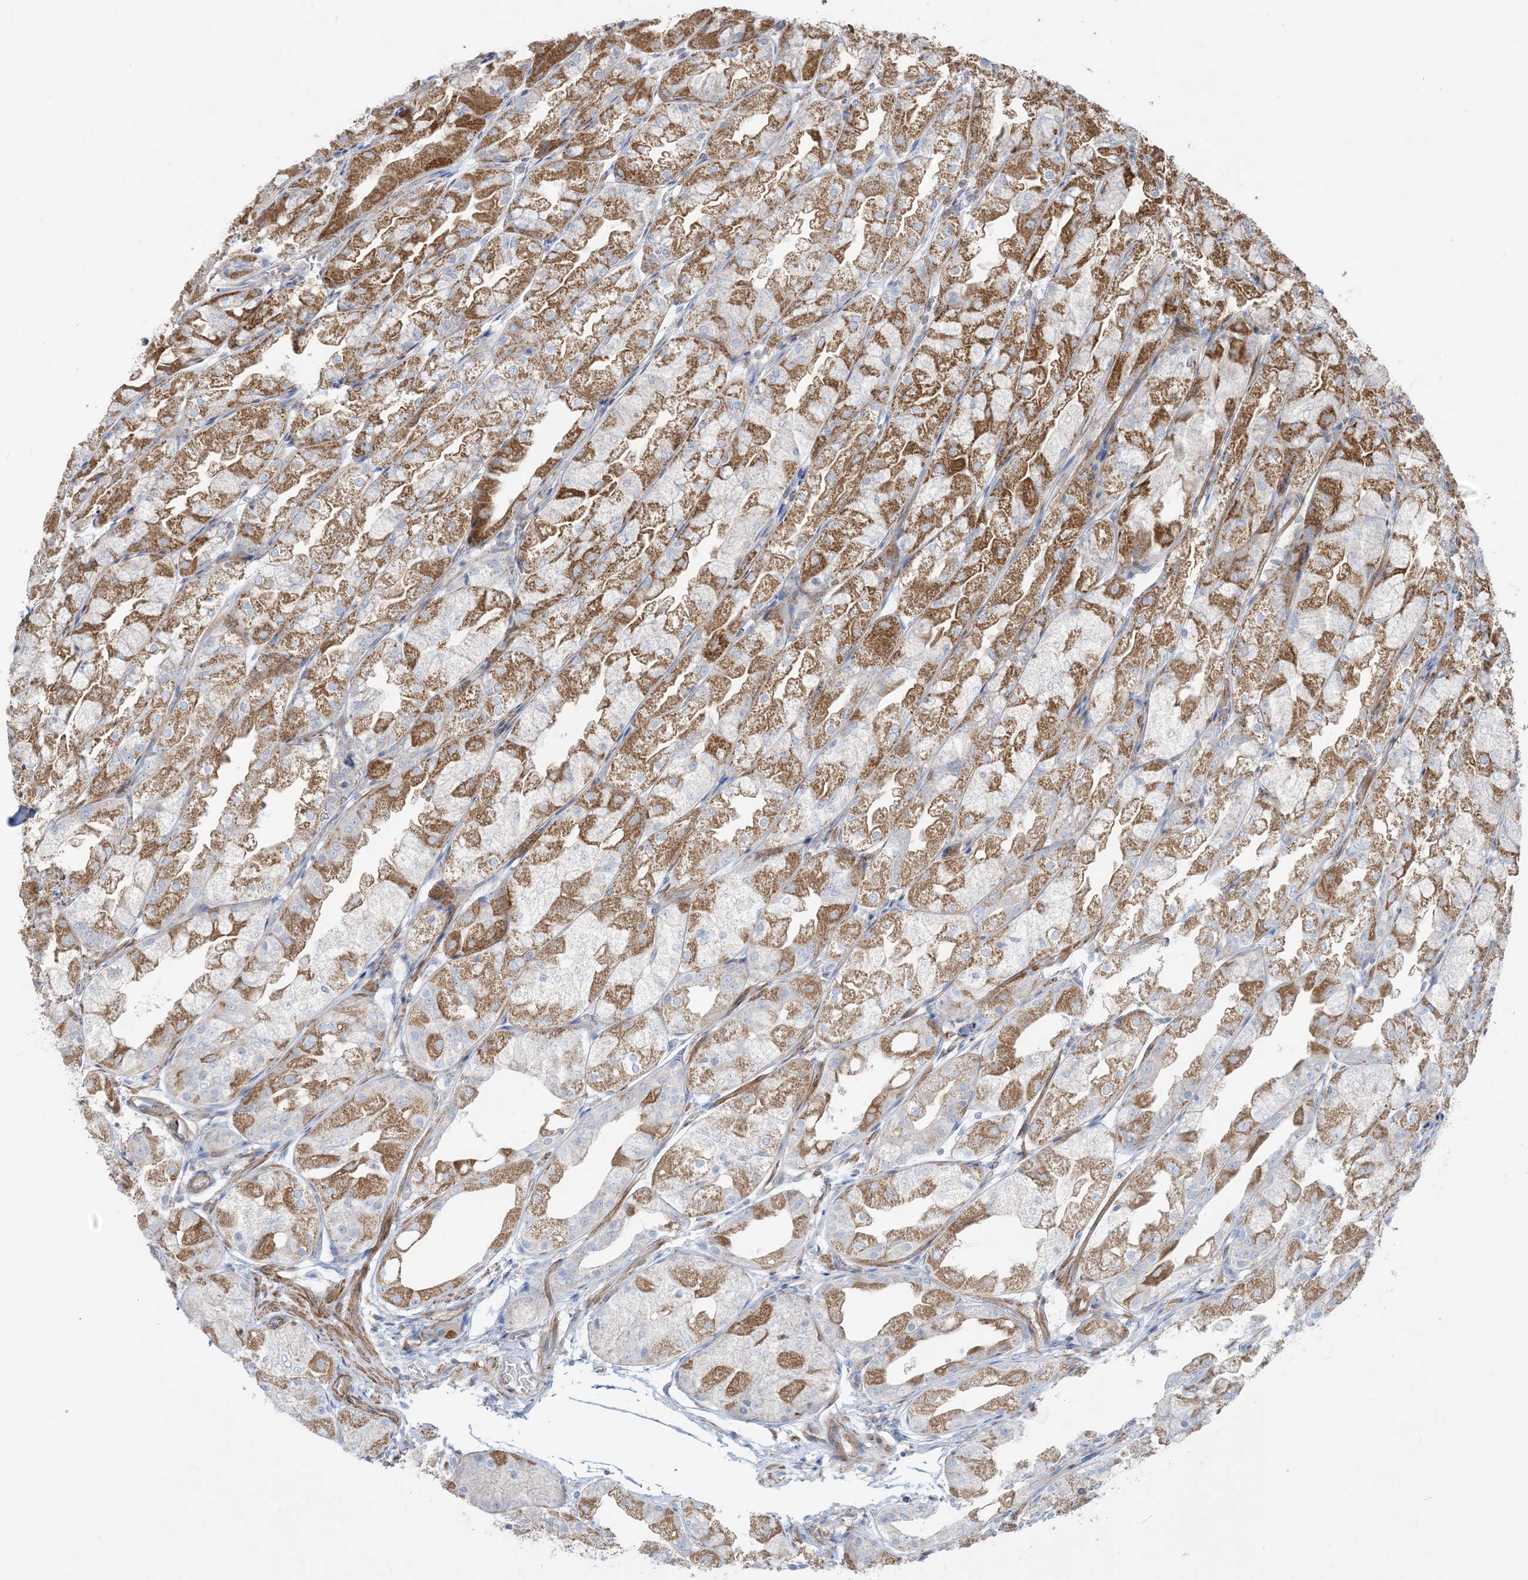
{"staining": {"intensity": "moderate", "quantity": "25%-75%", "location": "cytoplasmic/membranous"}, "tissue": "stomach", "cell_type": "Glandular cells", "image_type": "normal", "snomed": [{"axis": "morphology", "description": "Normal tissue, NOS"}, {"axis": "topography", "description": "Stomach, upper"}], "caption": "Protein expression analysis of unremarkable human stomach reveals moderate cytoplasmic/membranous expression in about 25%-75% of glandular cells. (Stains: DAB in brown, nuclei in blue, Microscopy: brightfield microscopy at high magnification).", "gene": "GTF3C2", "patient": {"sex": "male", "age": 47}}